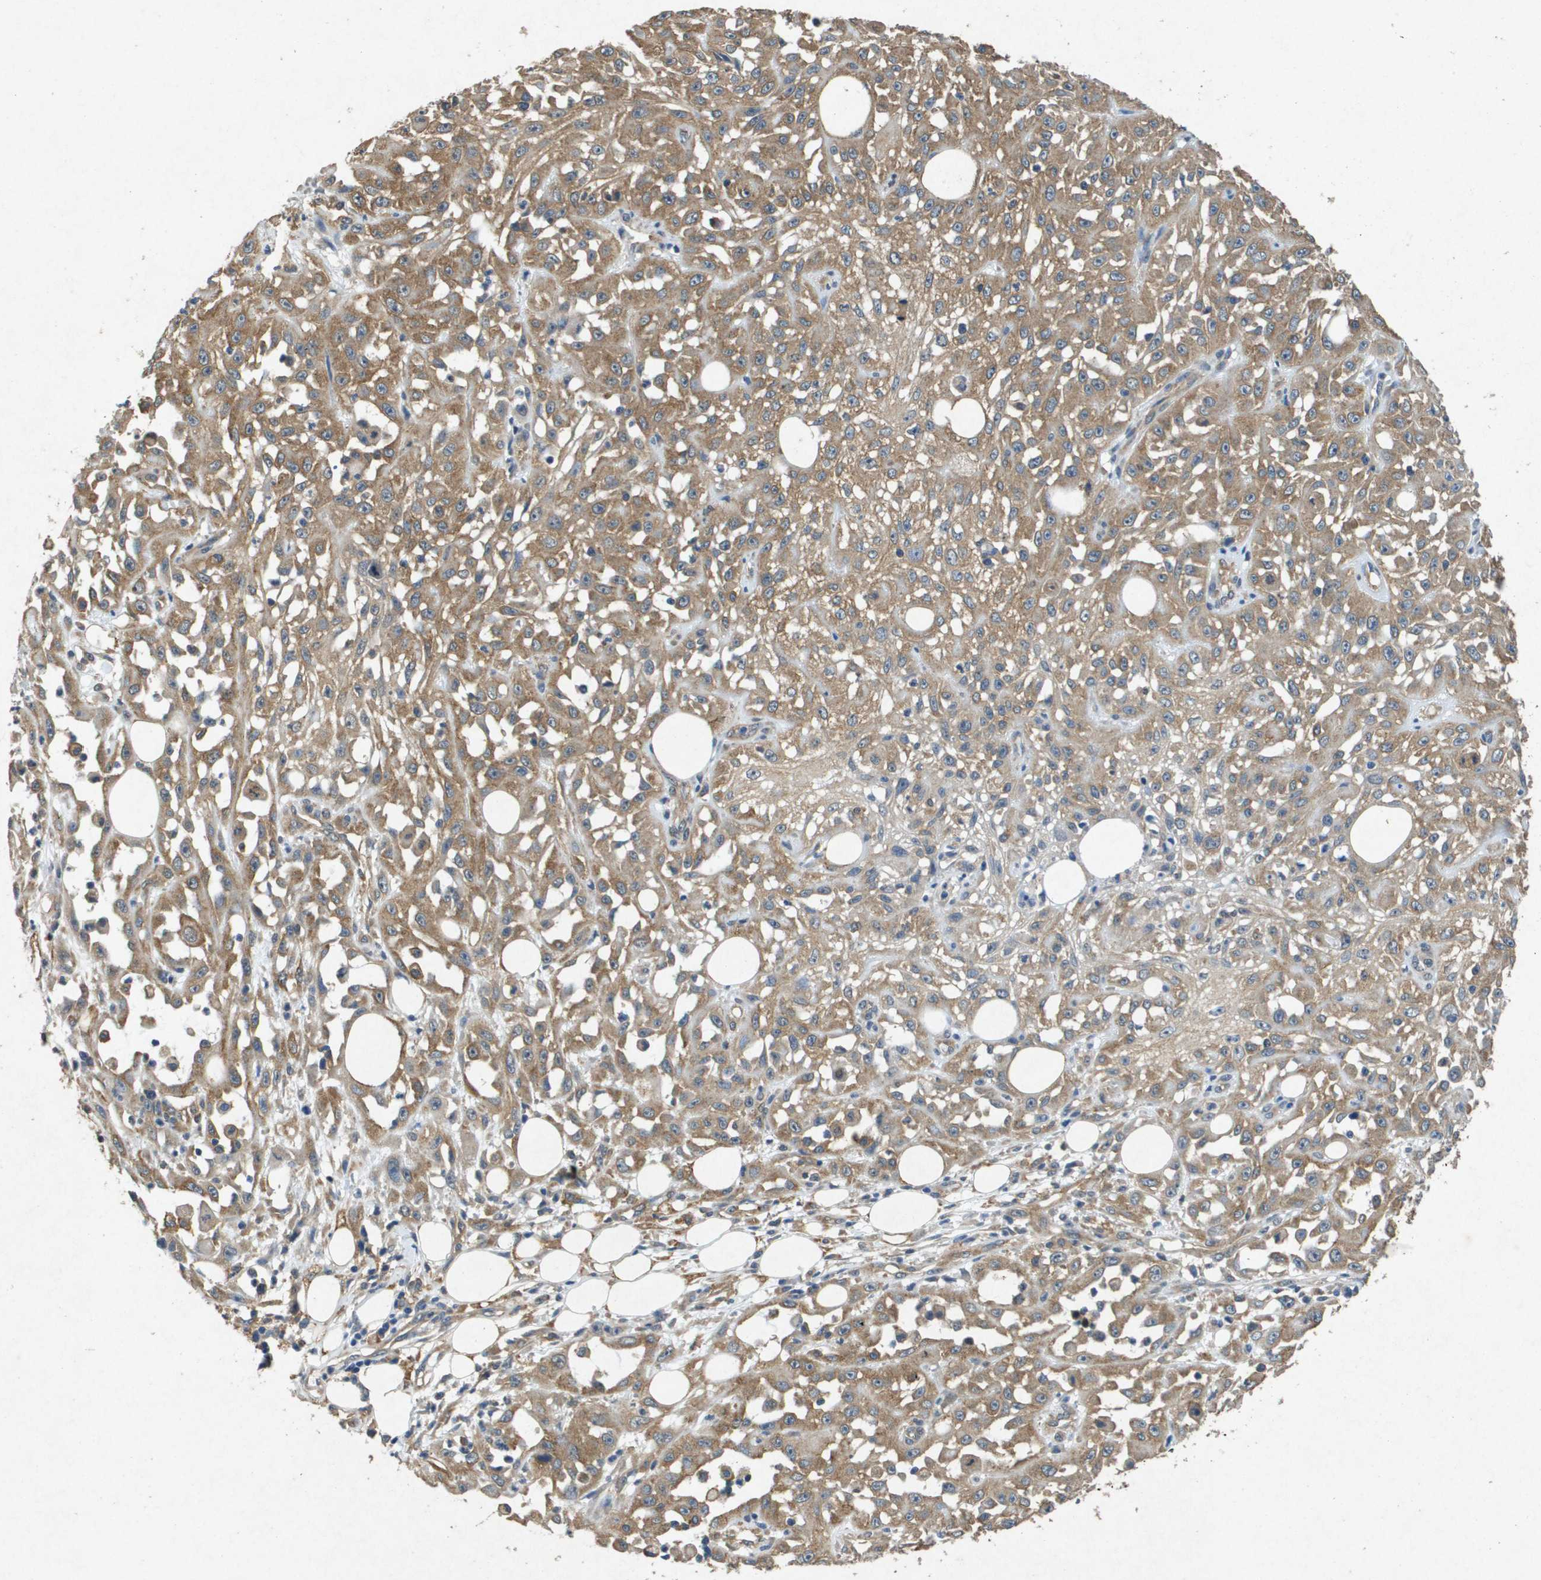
{"staining": {"intensity": "moderate", "quantity": ">75%", "location": "cytoplasmic/membranous"}, "tissue": "skin cancer", "cell_type": "Tumor cells", "image_type": "cancer", "snomed": [{"axis": "morphology", "description": "Squamous cell carcinoma, NOS"}, {"axis": "morphology", "description": "Squamous cell carcinoma, metastatic, NOS"}, {"axis": "topography", "description": "Skin"}, {"axis": "topography", "description": "Lymph node"}], "caption": "Tumor cells exhibit moderate cytoplasmic/membranous expression in approximately >75% of cells in skin metastatic squamous cell carcinoma.", "gene": "PTPRT", "patient": {"sex": "male", "age": 75}}